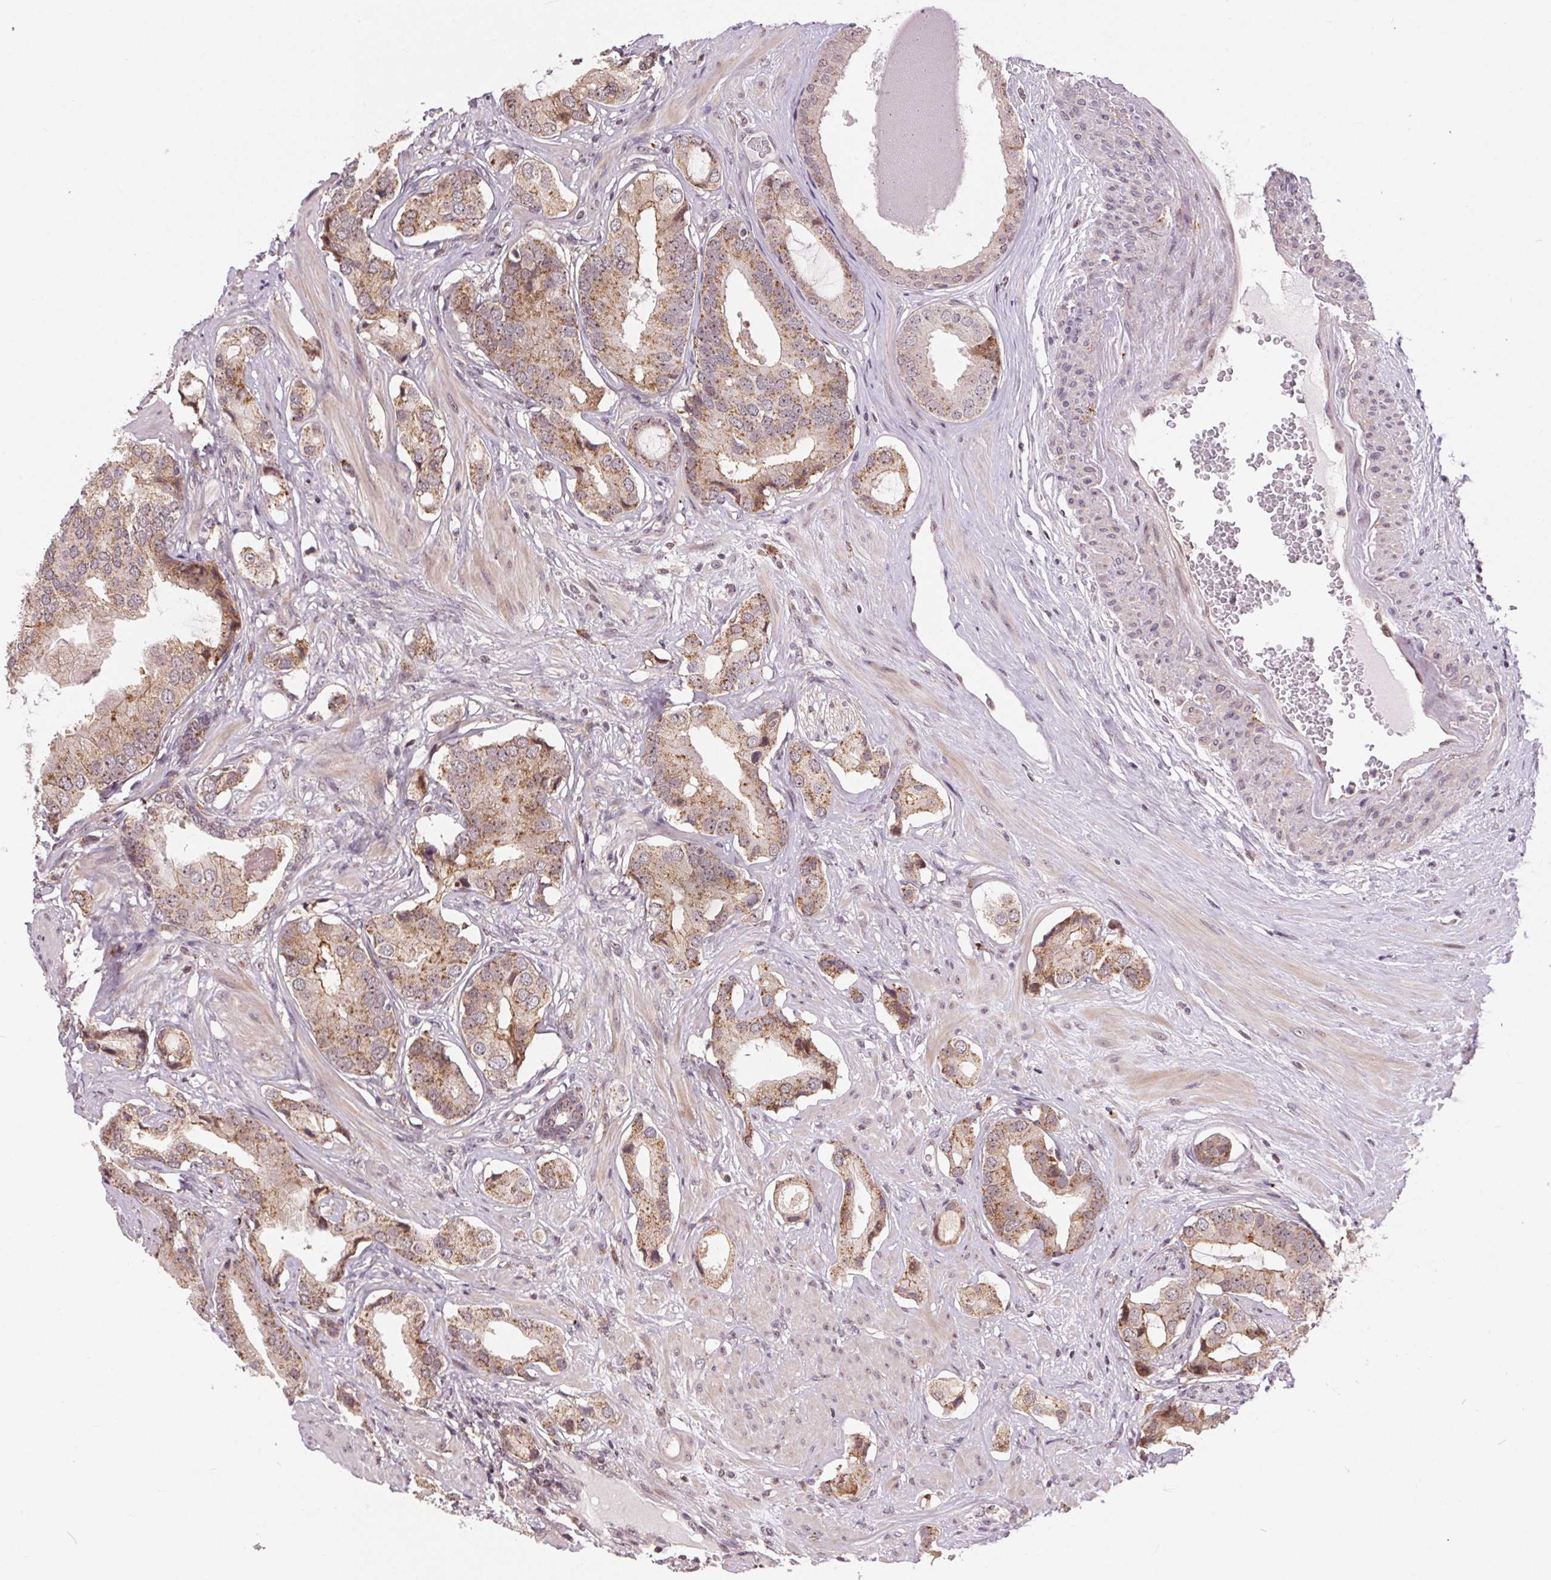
{"staining": {"intensity": "moderate", "quantity": ">75%", "location": "cytoplasmic/membranous"}, "tissue": "prostate cancer", "cell_type": "Tumor cells", "image_type": "cancer", "snomed": [{"axis": "morphology", "description": "Adenocarcinoma, Low grade"}, {"axis": "topography", "description": "Prostate"}], "caption": "DAB (3,3'-diaminobenzidine) immunohistochemical staining of human prostate cancer displays moderate cytoplasmic/membranous protein expression in approximately >75% of tumor cells. The staining was performed using DAB, with brown indicating positive protein expression. Nuclei are stained blue with hematoxylin.", "gene": "CHMP4B", "patient": {"sex": "male", "age": 61}}